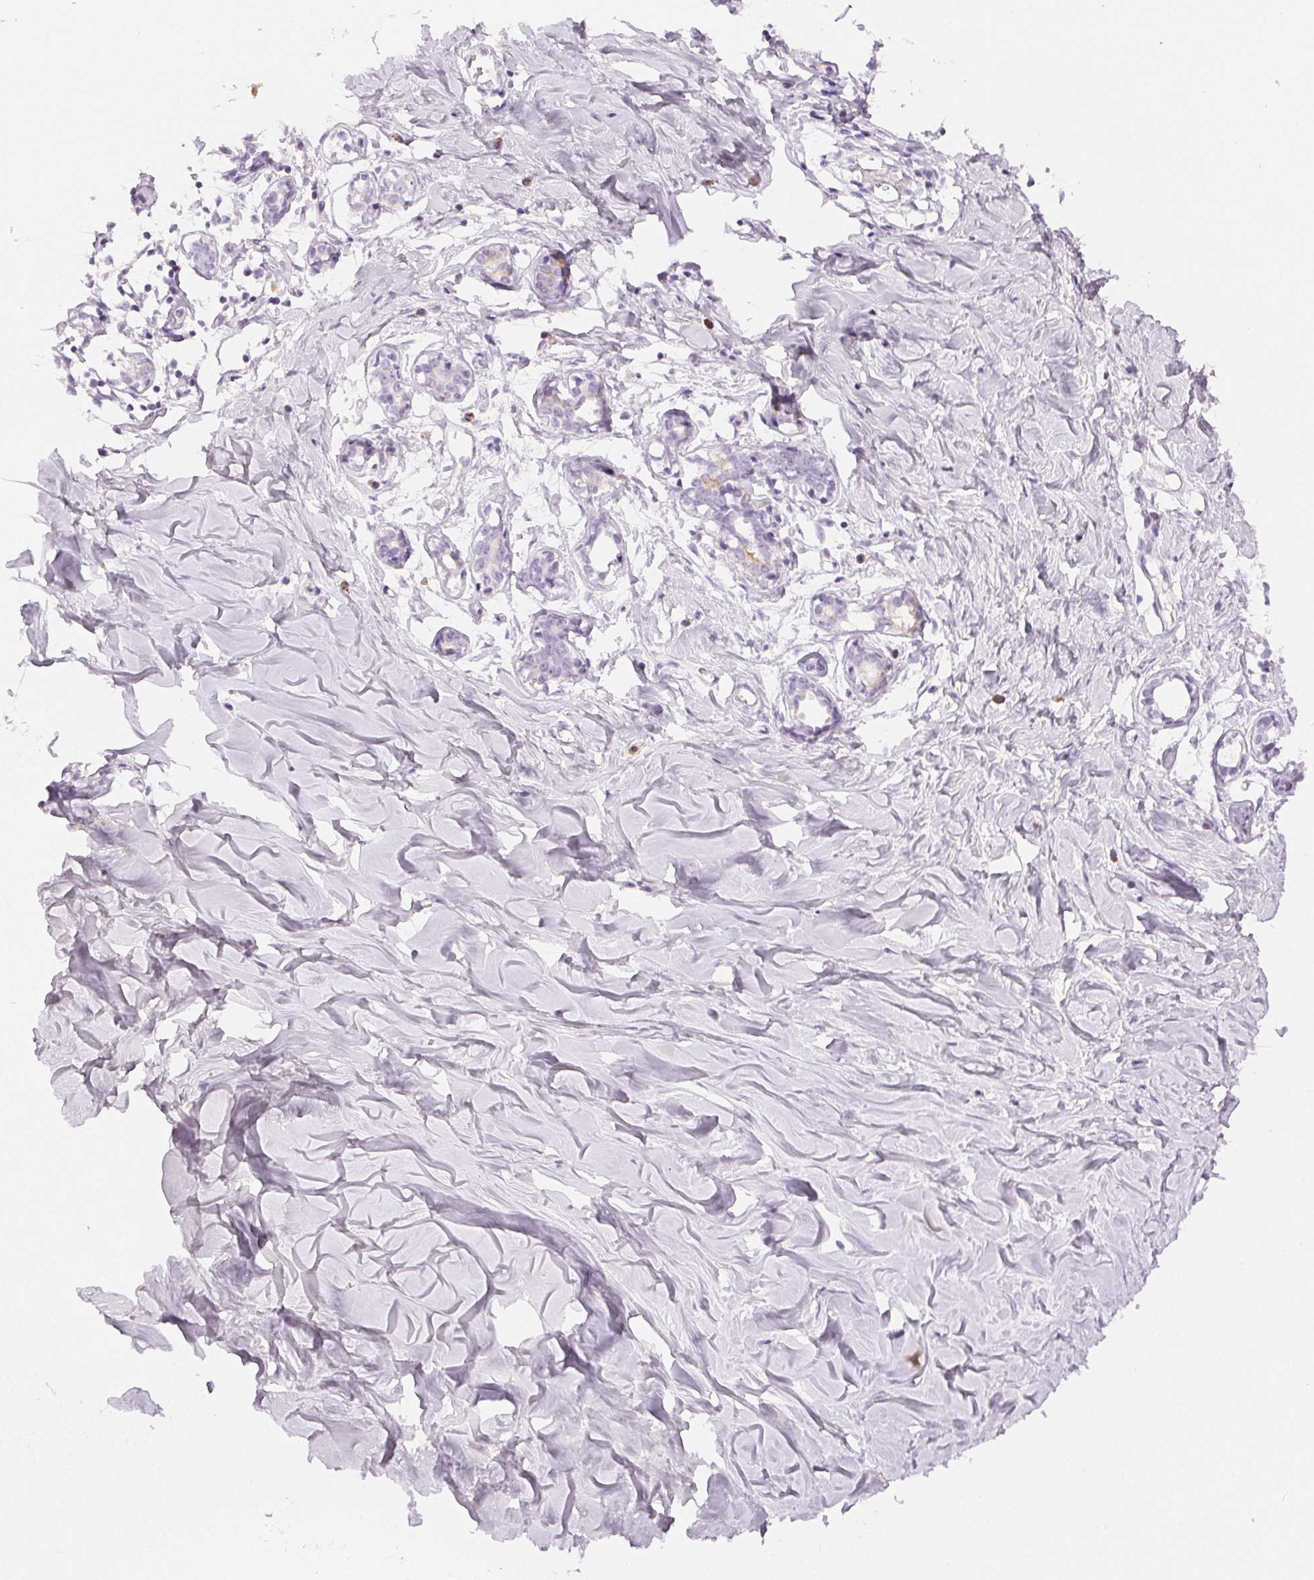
{"staining": {"intensity": "negative", "quantity": "none", "location": "none"}, "tissue": "breast", "cell_type": "Adipocytes", "image_type": "normal", "snomed": [{"axis": "morphology", "description": "Normal tissue, NOS"}, {"axis": "topography", "description": "Breast"}], "caption": "High magnification brightfield microscopy of normal breast stained with DAB (3,3'-diaminobenzidine) (brown) and counterstained with hematoxylin (blue): adipocytes show no significant positivity. (Brightfield microscopy of DAB immunohistochemistry at high magnification).", "gene": "SLC5A2", "patient": {"sex": "female", "age": 27}}